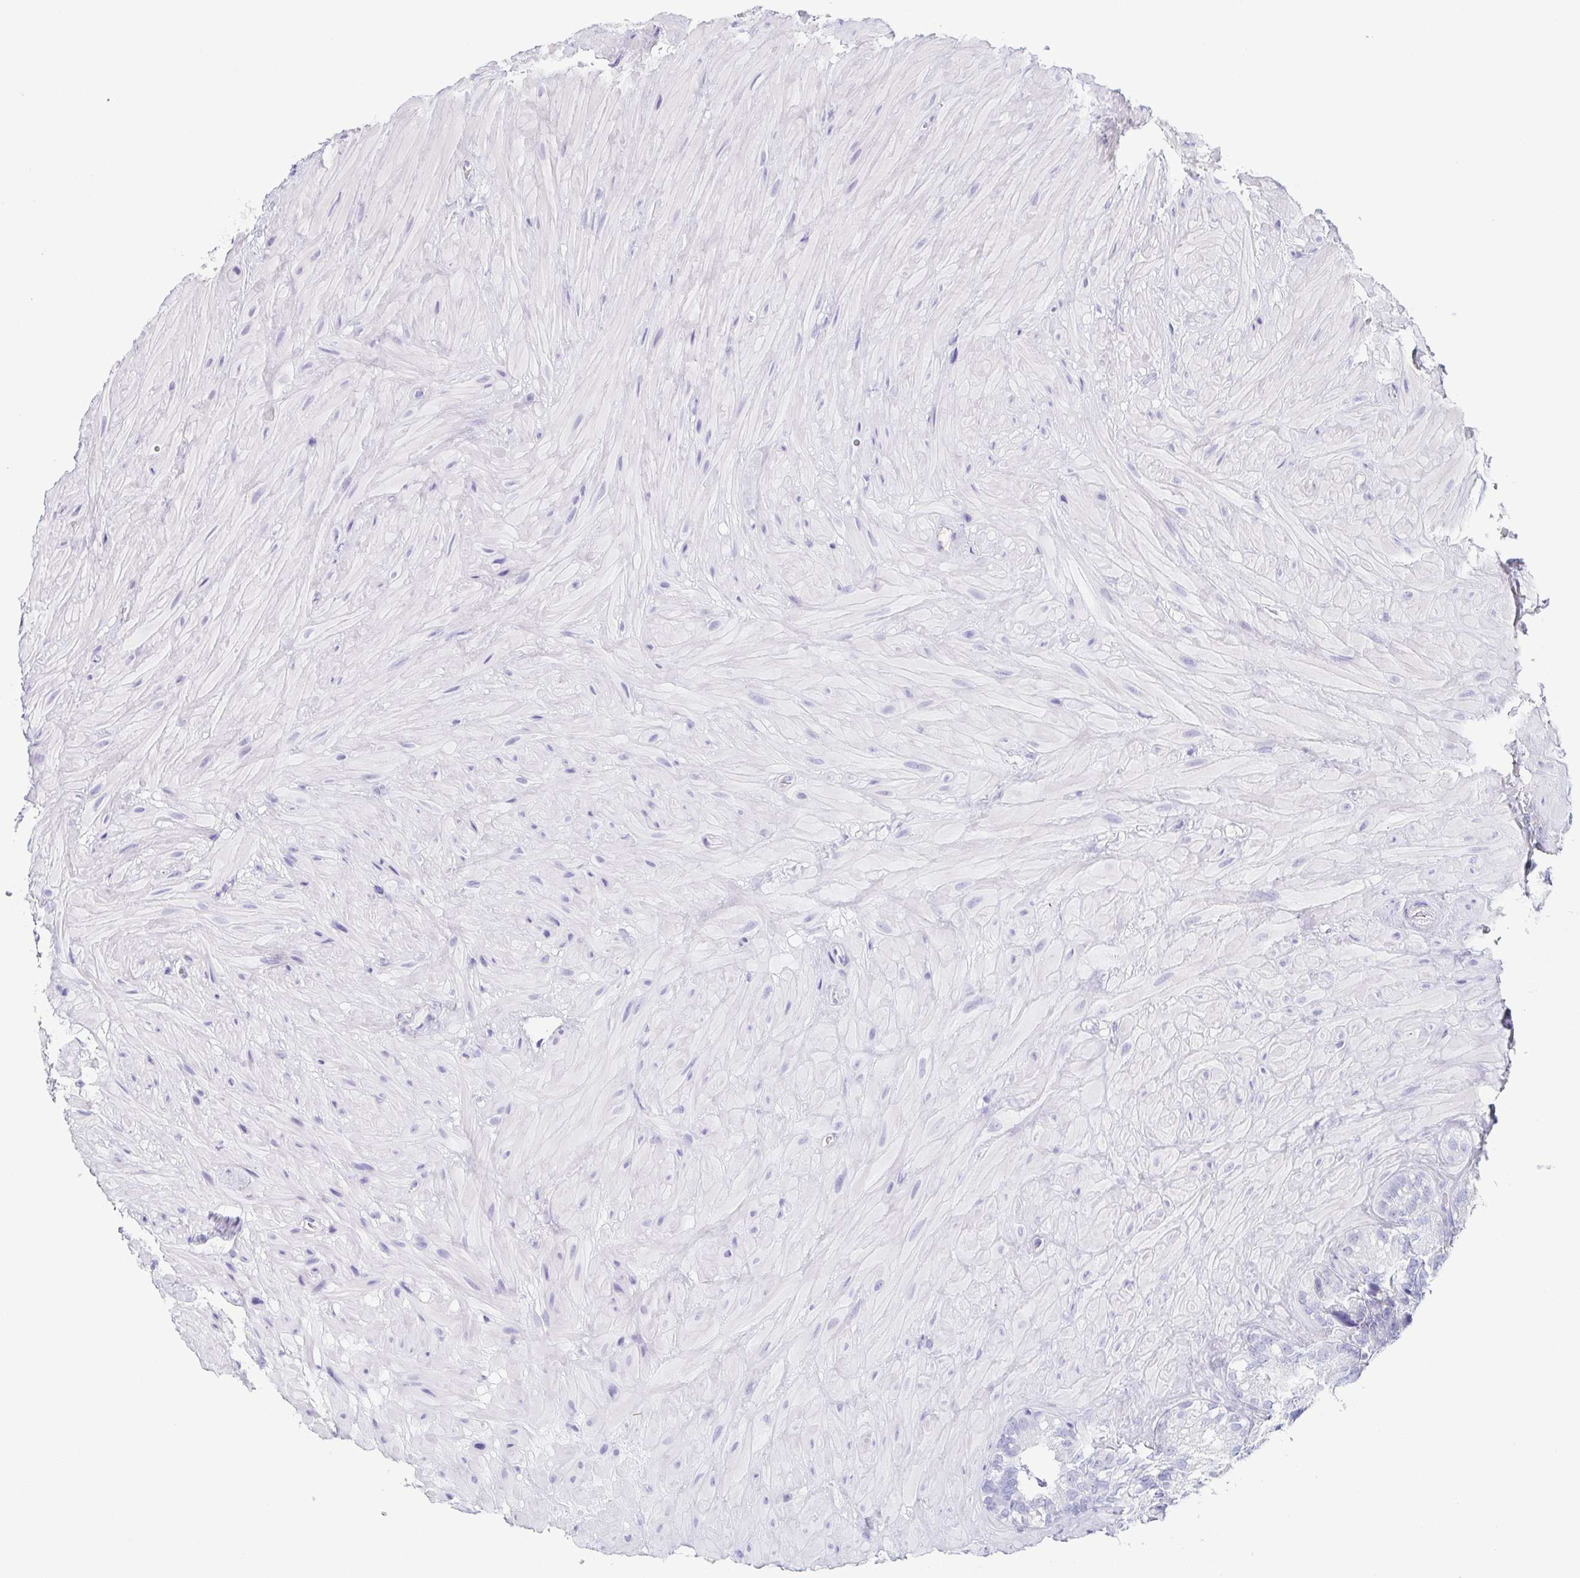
{"staining": {"intensity": "negative", "quantity": "none", "location": "none"}, "tissue": "seminal vesicle", "cell_type": "Glandular cells", "image_type": "normal", "snomed": [{"axis": "morphology", "description": "Normal tissue, NOS"}, {"axis": "topography", "description": "Seminal veicle"}], "caption": "Protein analysis of benign seminal vesicle shows no significant positivity in glandular cells. (DAB IHC with hematoxylin counter stain).", "gene": "LDLRAD1", "patient": {"sex": "male", "age": 60}}